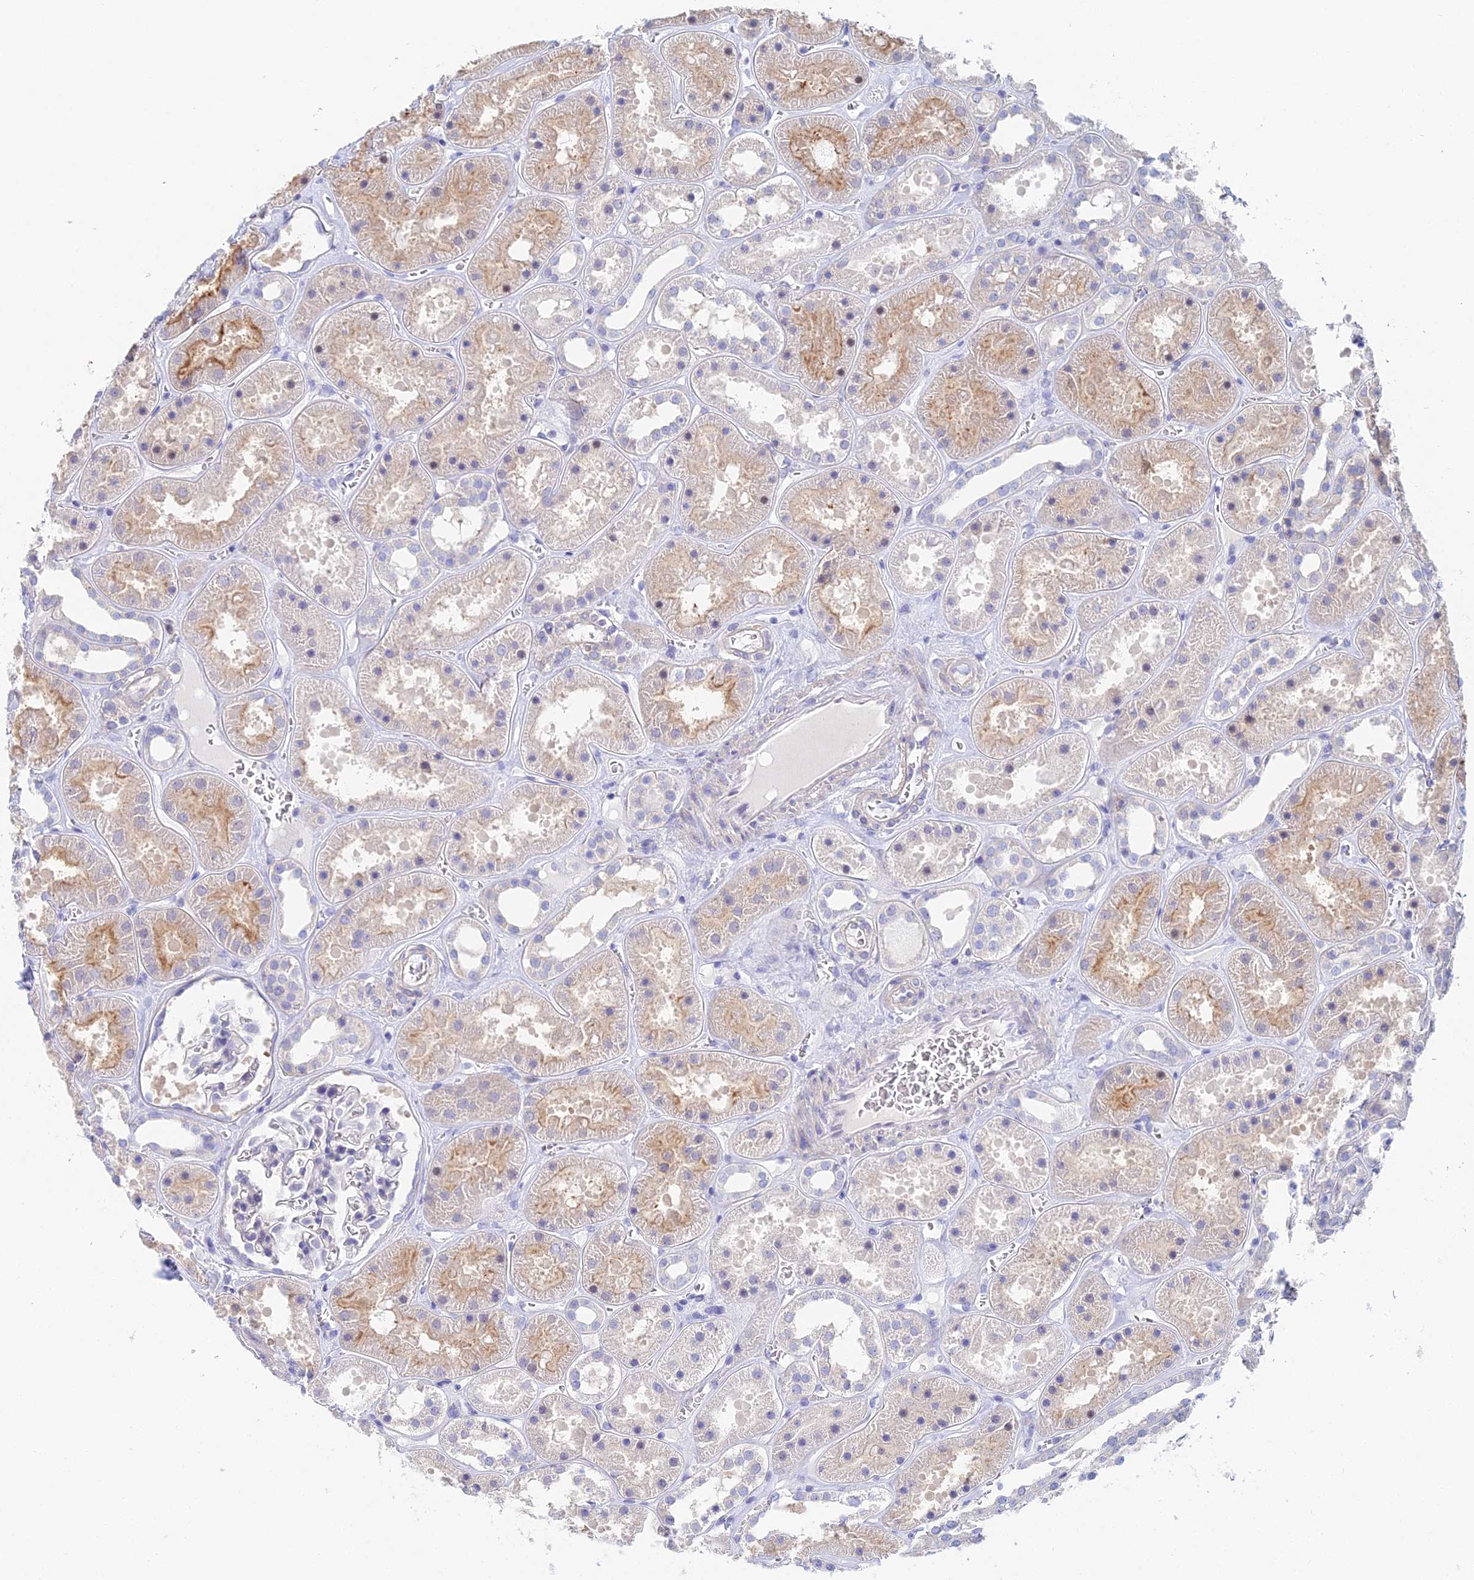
{"staining": {"intensity": "negative", "quantity": "none", "location": "none"}, "tissue": "kidney", "cell_type": "Cells in glomeruli", "image_type": "normal", "snomed": [{"axis": "morphology", "description": "Normal tissue, NOS"}, {"axis": "topography", "description": "Kidney"}], "caption": "Immunohistochemistry (IHC) photomicrograph of benign kidney stained for a protein (brown), which shows no positivity in cells in glomeruli.", "gene": "DNAH14", "patient": {"sex": "female", "age": 41}}